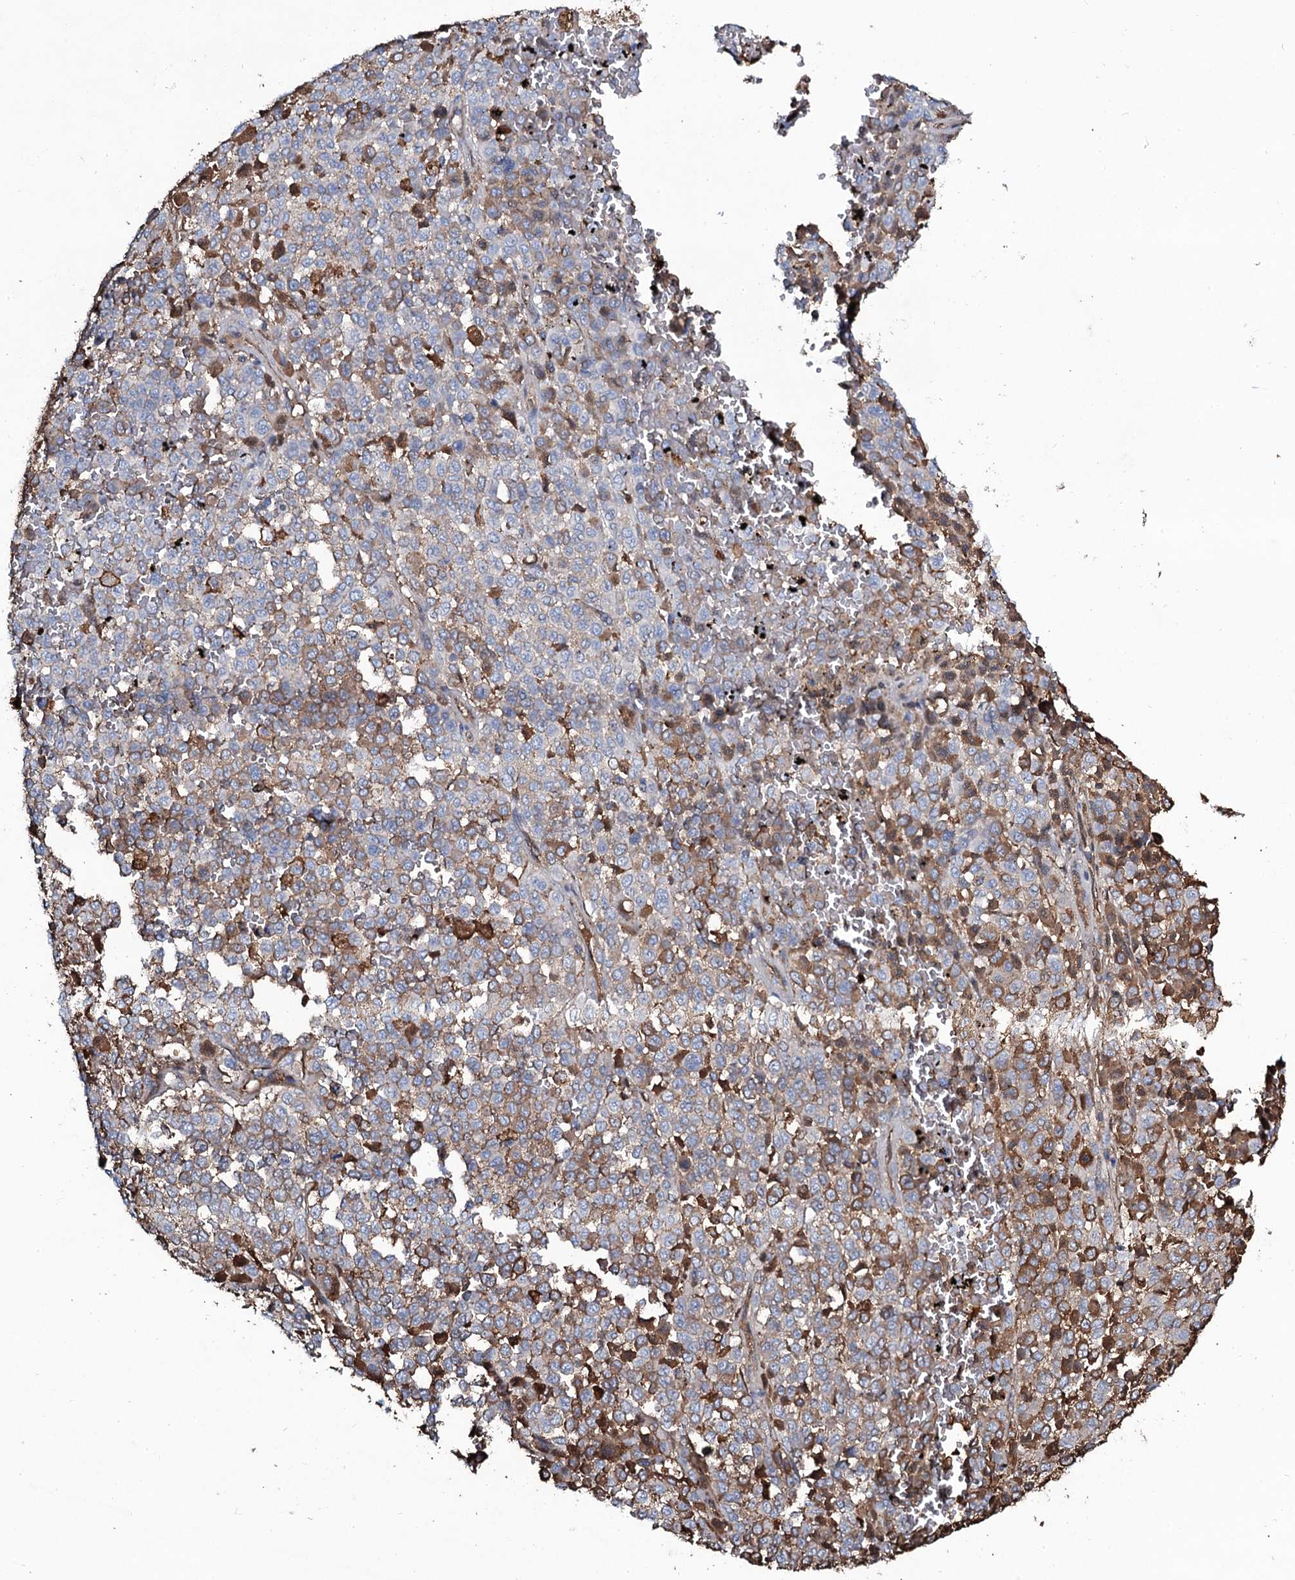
{"staining": {"intensity": "moderate", "quantity": ">75%", "location": "cytoplasmic/membranous"}, "tissue": "melanoma", "cell_type": "Tumor cells", "image_type": "cancer", "snomed": [{"axis": "morphology", "description": "Malignant melanoma, Metastatic site"}, {"axis": "topography", "description": "Pancreas"}], "caption": "A histopathology image of human melanoma stained for a protein demonstrates moderate cytoplasmic/membranous brown staining in tumor cells.", "gene": "EDN1", "patient": {"sex": "female", "age": 30}}